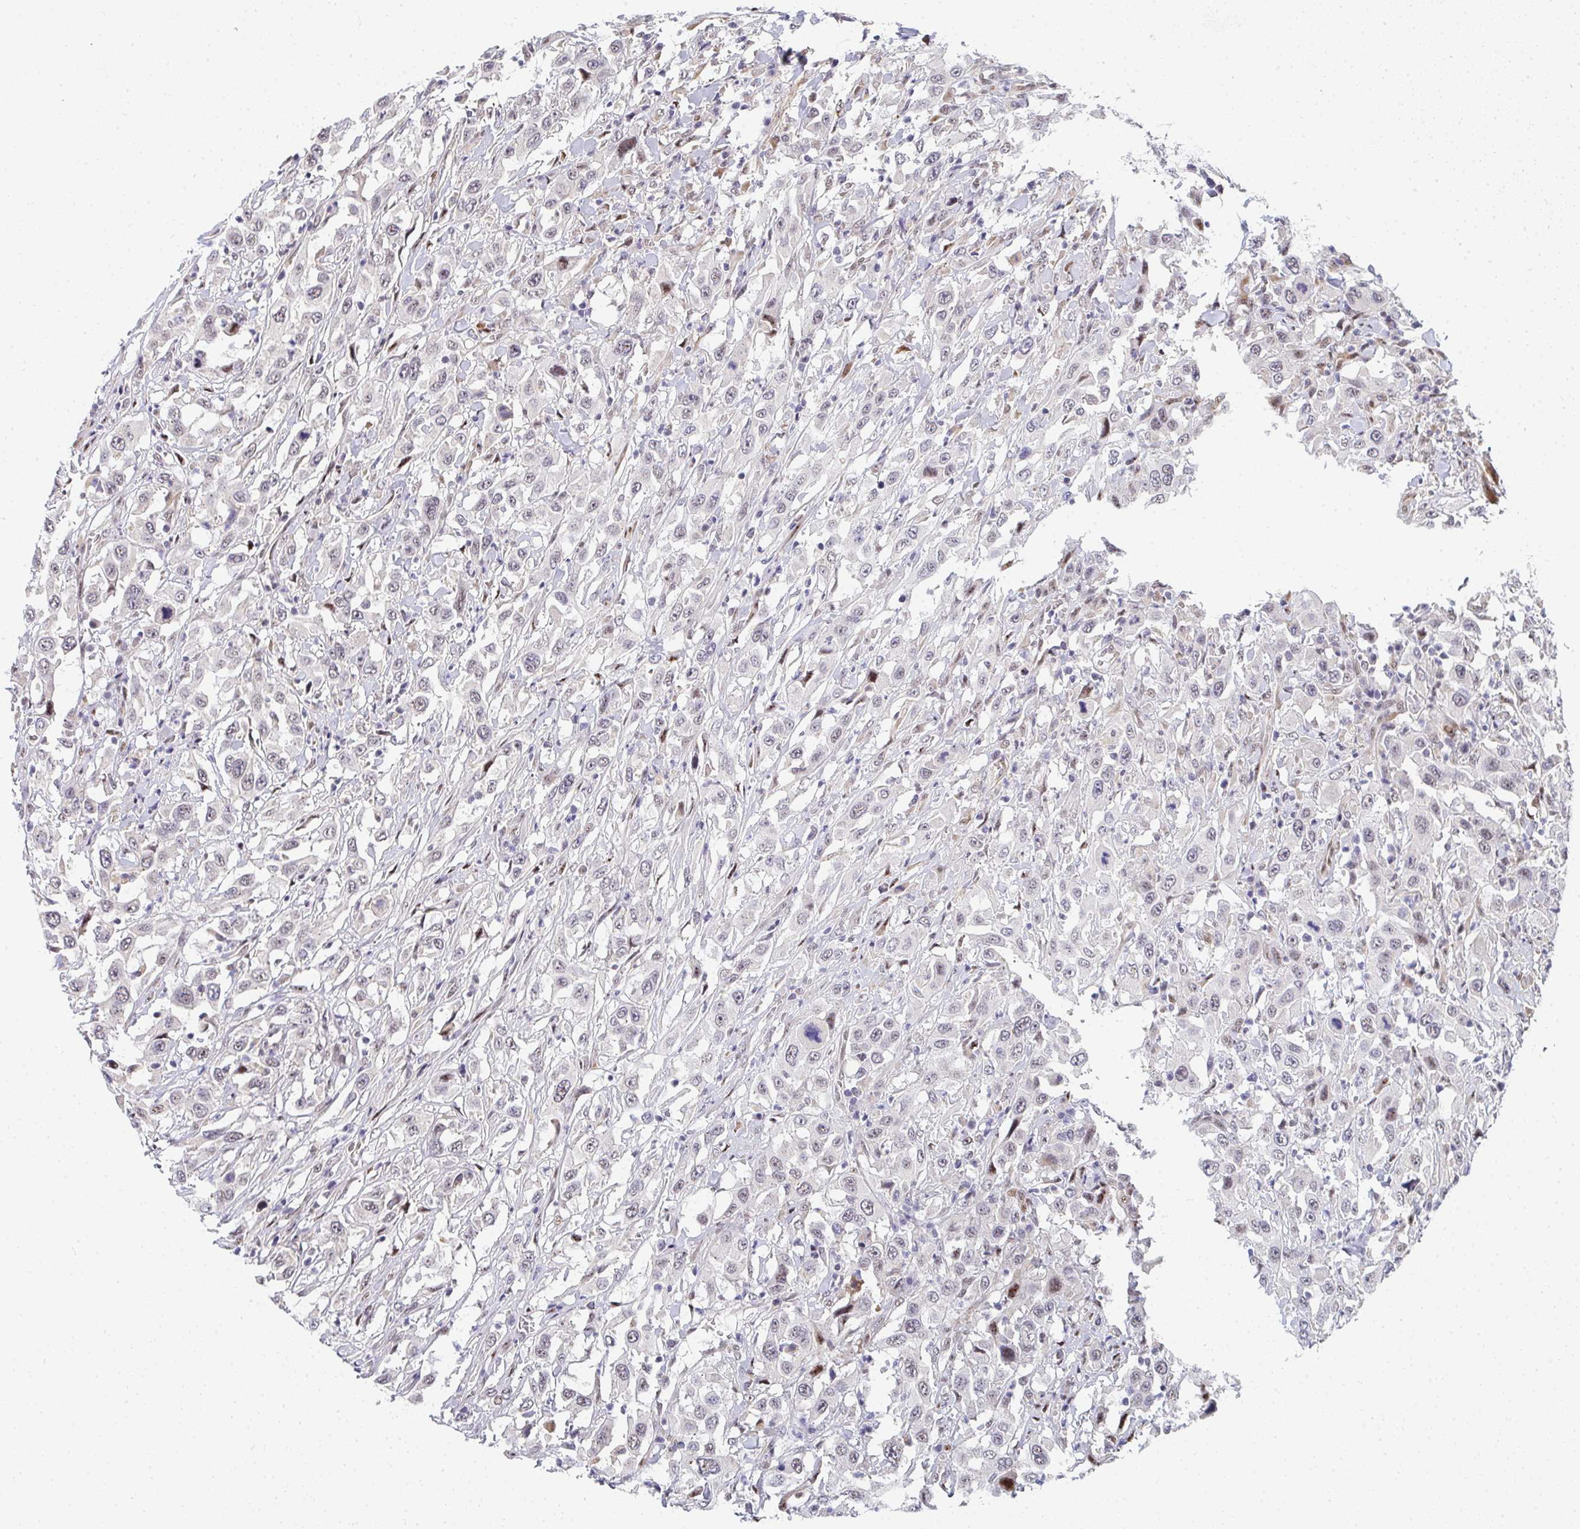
{"staining": {"intensity": "moderate", "quantity": "<25%", "location": "nuclear"}, "tissue": "urothelial cancer", "cell_type": "Tumor cells", "image_type": "cancer", "snomed": [{"axis": "morphology", "description": "Urothelial carcinoma, High grade"}, {"axis": "topography", "description": "Urinary bladder"}], "caption": "Immunohistochemical staining of high-grade urothelial carcinoma shows moderate nuclear protein positivity in about <25% of tumor cells. (Stains: DAB (3,3'-diaminobenzidine) in brown, nuclei in blue, Microscopy: brightfield microscopy at high magnification).", "gene": "ZIC3", "patient": {"sex": "male", "age": 61}}